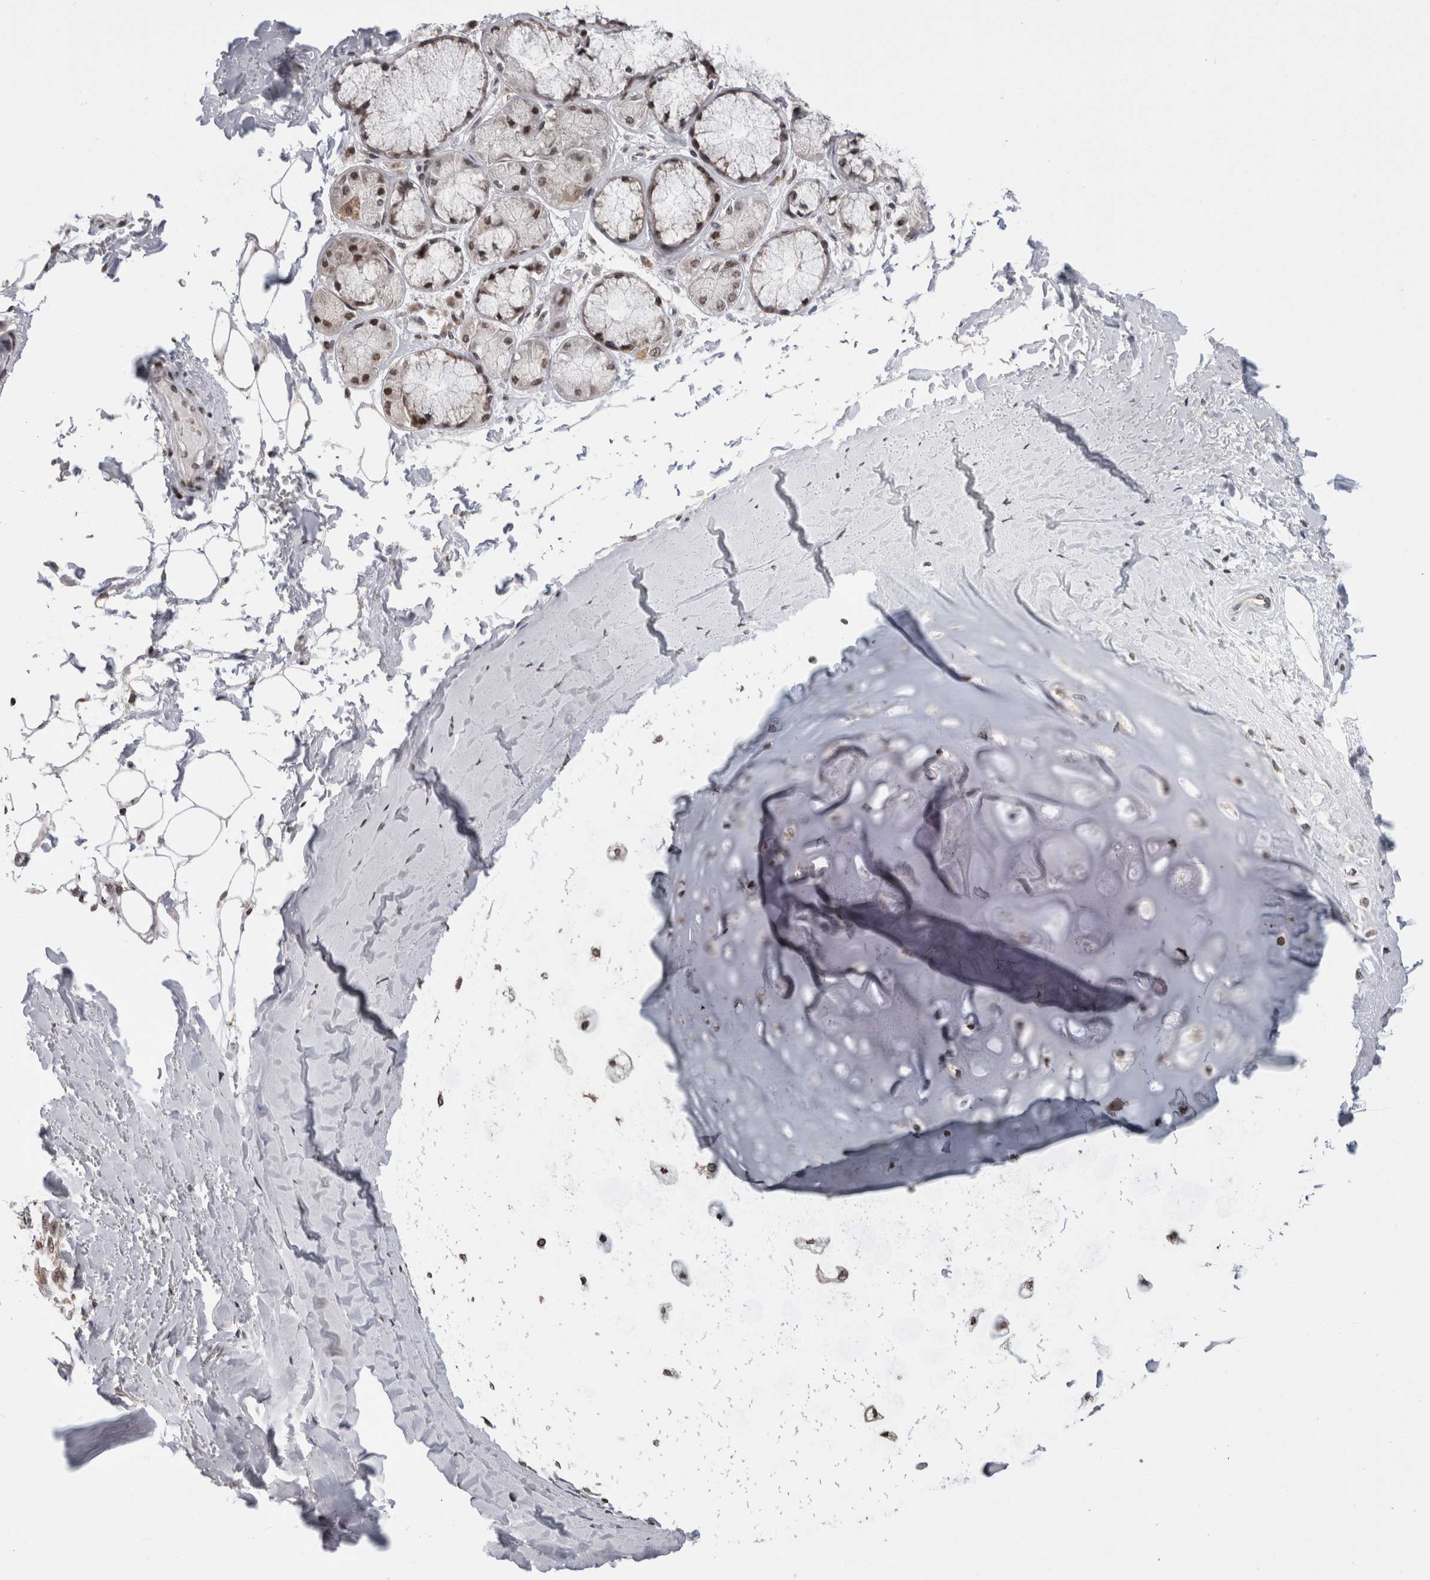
{"staining": {"intensity": "moderate", "quantity": ">75%", "location": "nuclear"}, "tissue": "adipose tissue", "cell_type": "Adipocytes", "image_type": "normal", "snomed": [{"axis": "morphology", "description": "Normal tissue, NOS"}, {"axis": "topography", "description": "Bronchus"}], "caption": "Protein analysis of benign adipose tissue exhibits moderate nuclear expression in approximately >75% of adipocytes. (Brightfield microscopy of DAB IHC at high magnification).", "gene": "ZBTB11", "patient": {"sex": "male", "age": 66}}